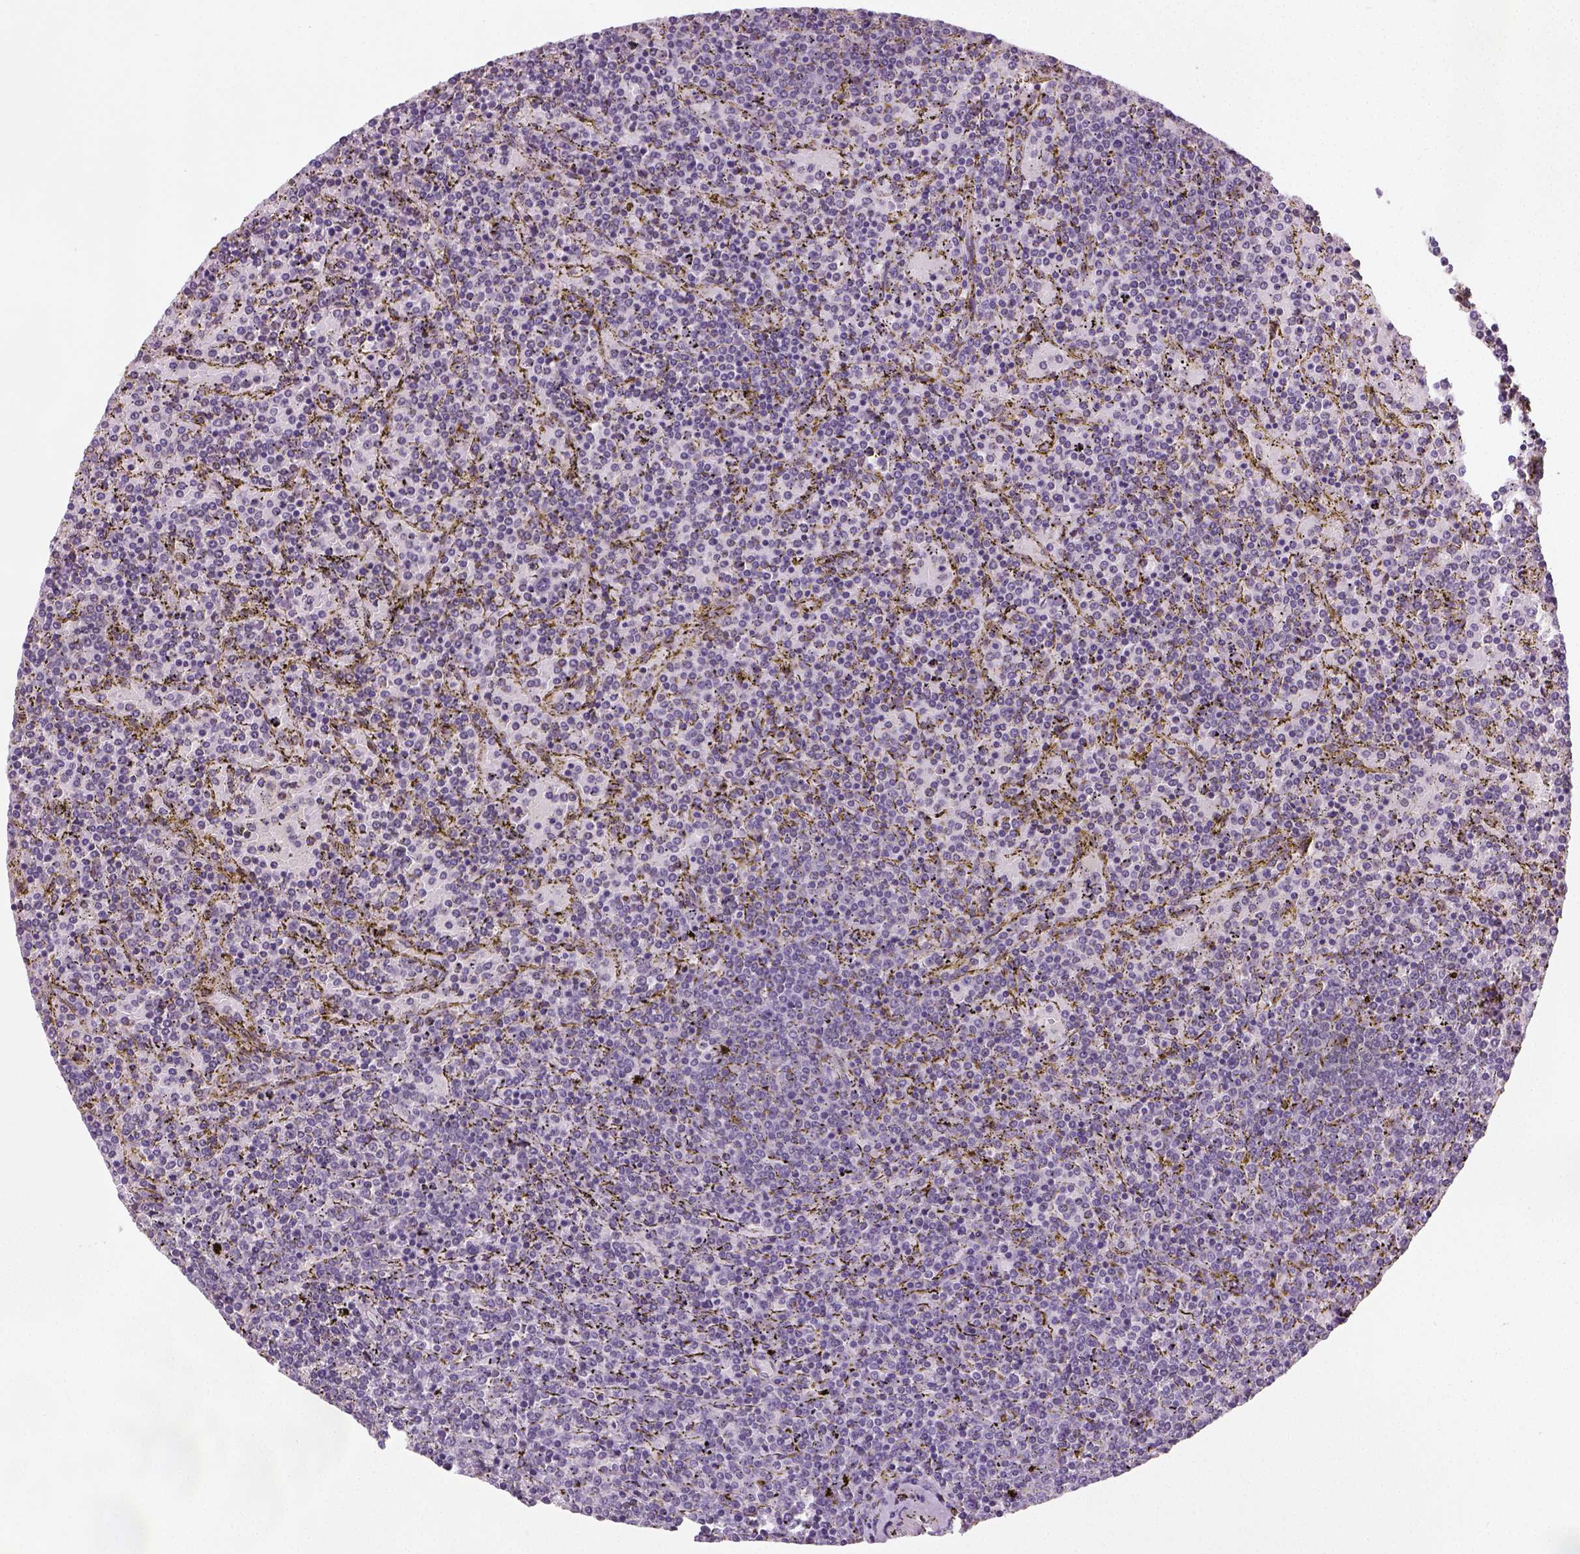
{"staining": {"intensity": "negative", "quantity": "none", "location": "none"}, "tissue": "lymphoma", "cell_type": "Tumor cells", "image_type": "cancer", "snomed": [{"axis": "morphology", "description": "Malignant lymphoma, non-Hodgkin's type, Low grade"}, {"axis": "topography", "description": "Spleen"}], "caption": "Protein analysis of lymphoma reveals no significant positivity in tumor cells.", "gene": "C1orf112", "patient": {"sex": "female", "age": 77}}